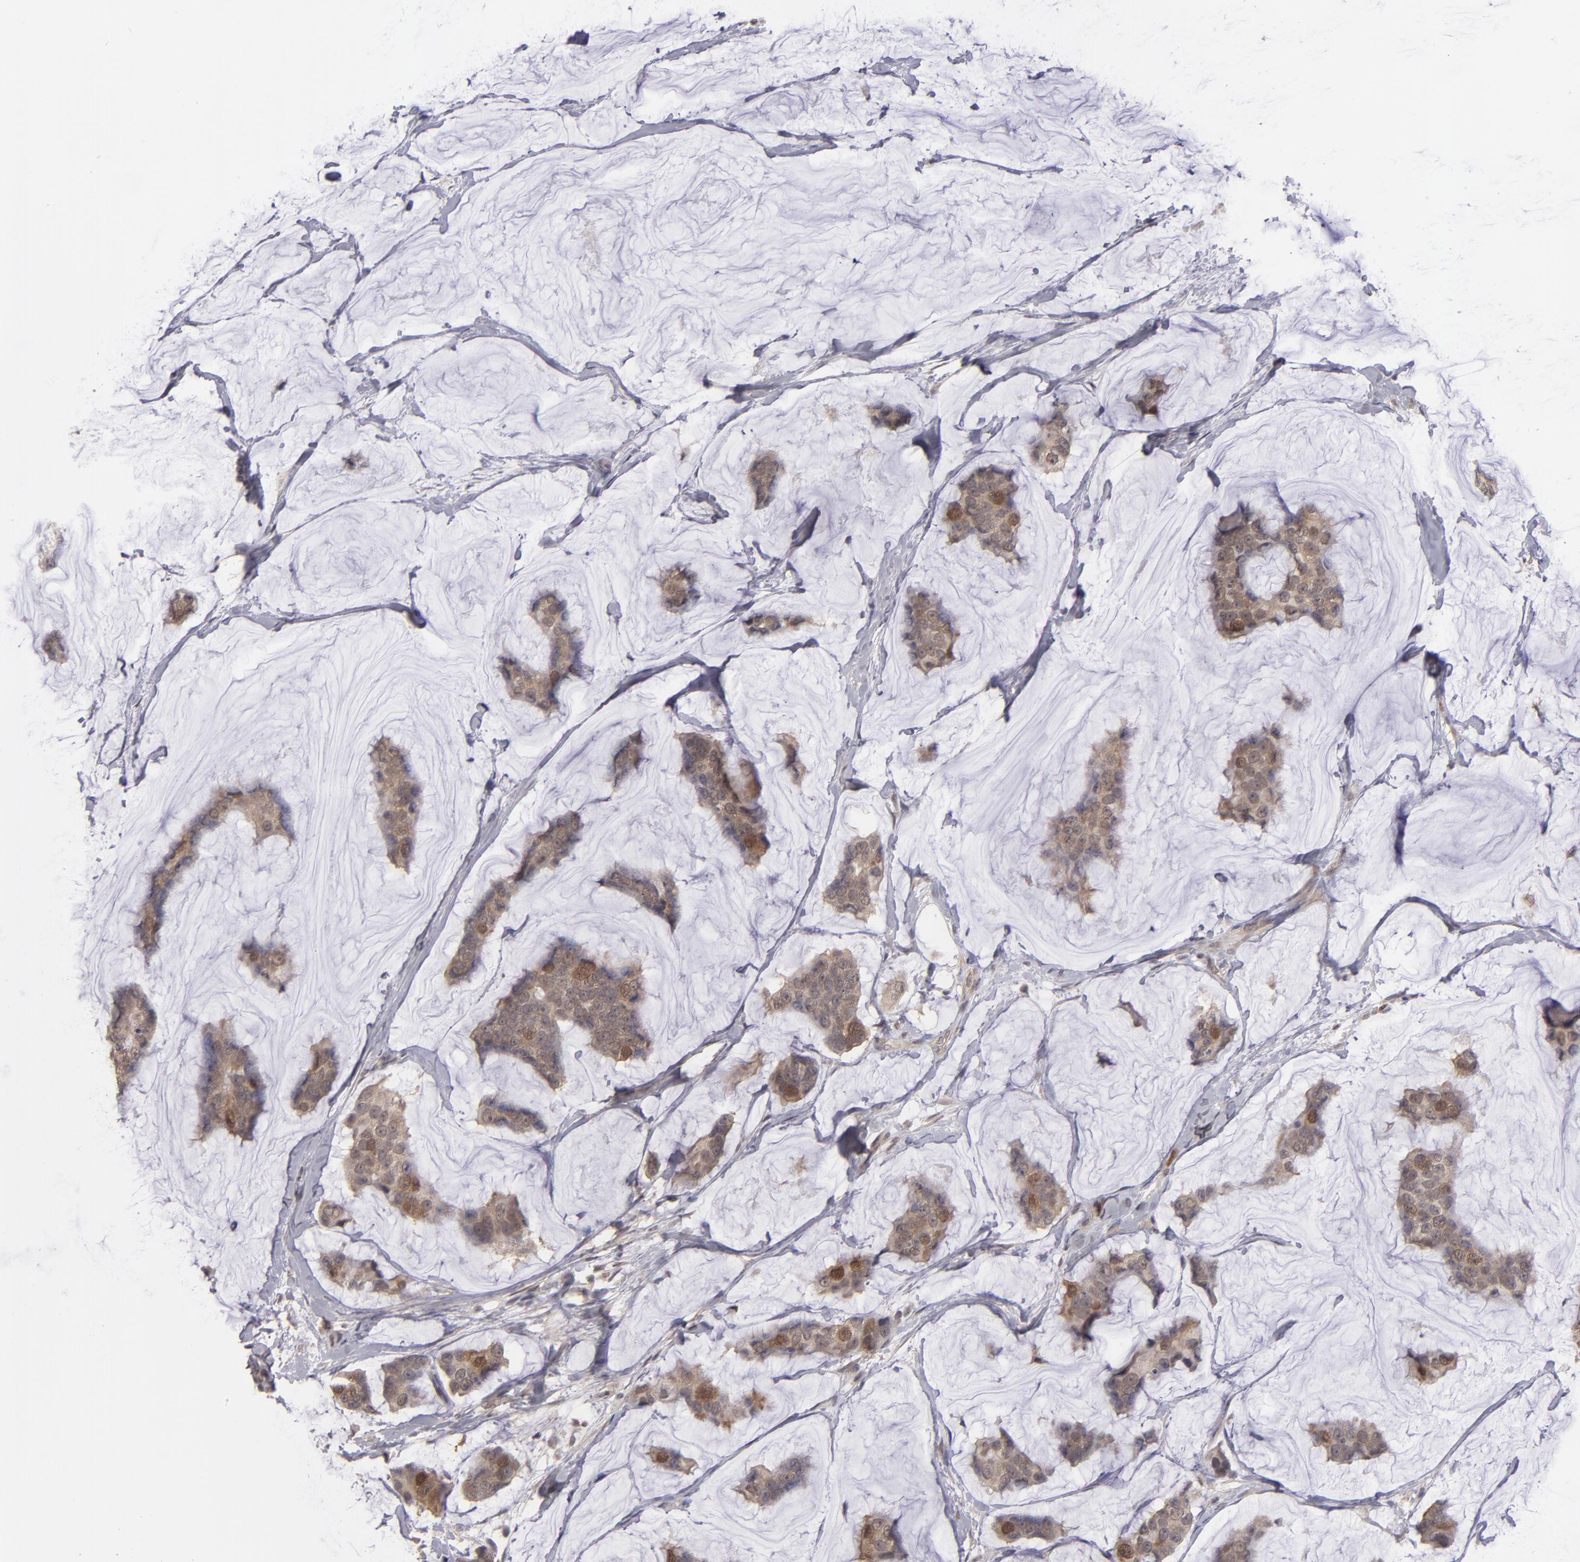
{"staining": {"intensity": "moderate", "quantity": ">75%", "location": "cytoplasmic/membranous"}, "tissue": "breast cancer", "cell_type": "Tumor cells", "image_type": "cancer", "snomed": [{"axis": "morphology", "description": "Normal tissue, NOS"}, {"axis": "morphology", "description": "Duct carcinoma"}, {"axis": "topography", "description": "Breast"}], "caption": "Breast cancer (intraductal carcinoma) was stained to show a protein in brown. There is medium levels of moderate cytoplasmic/membranous staining in about >75% of tumor cells.", "gene": "TYMS", "patient": {"sex": "female", "age": 50}}